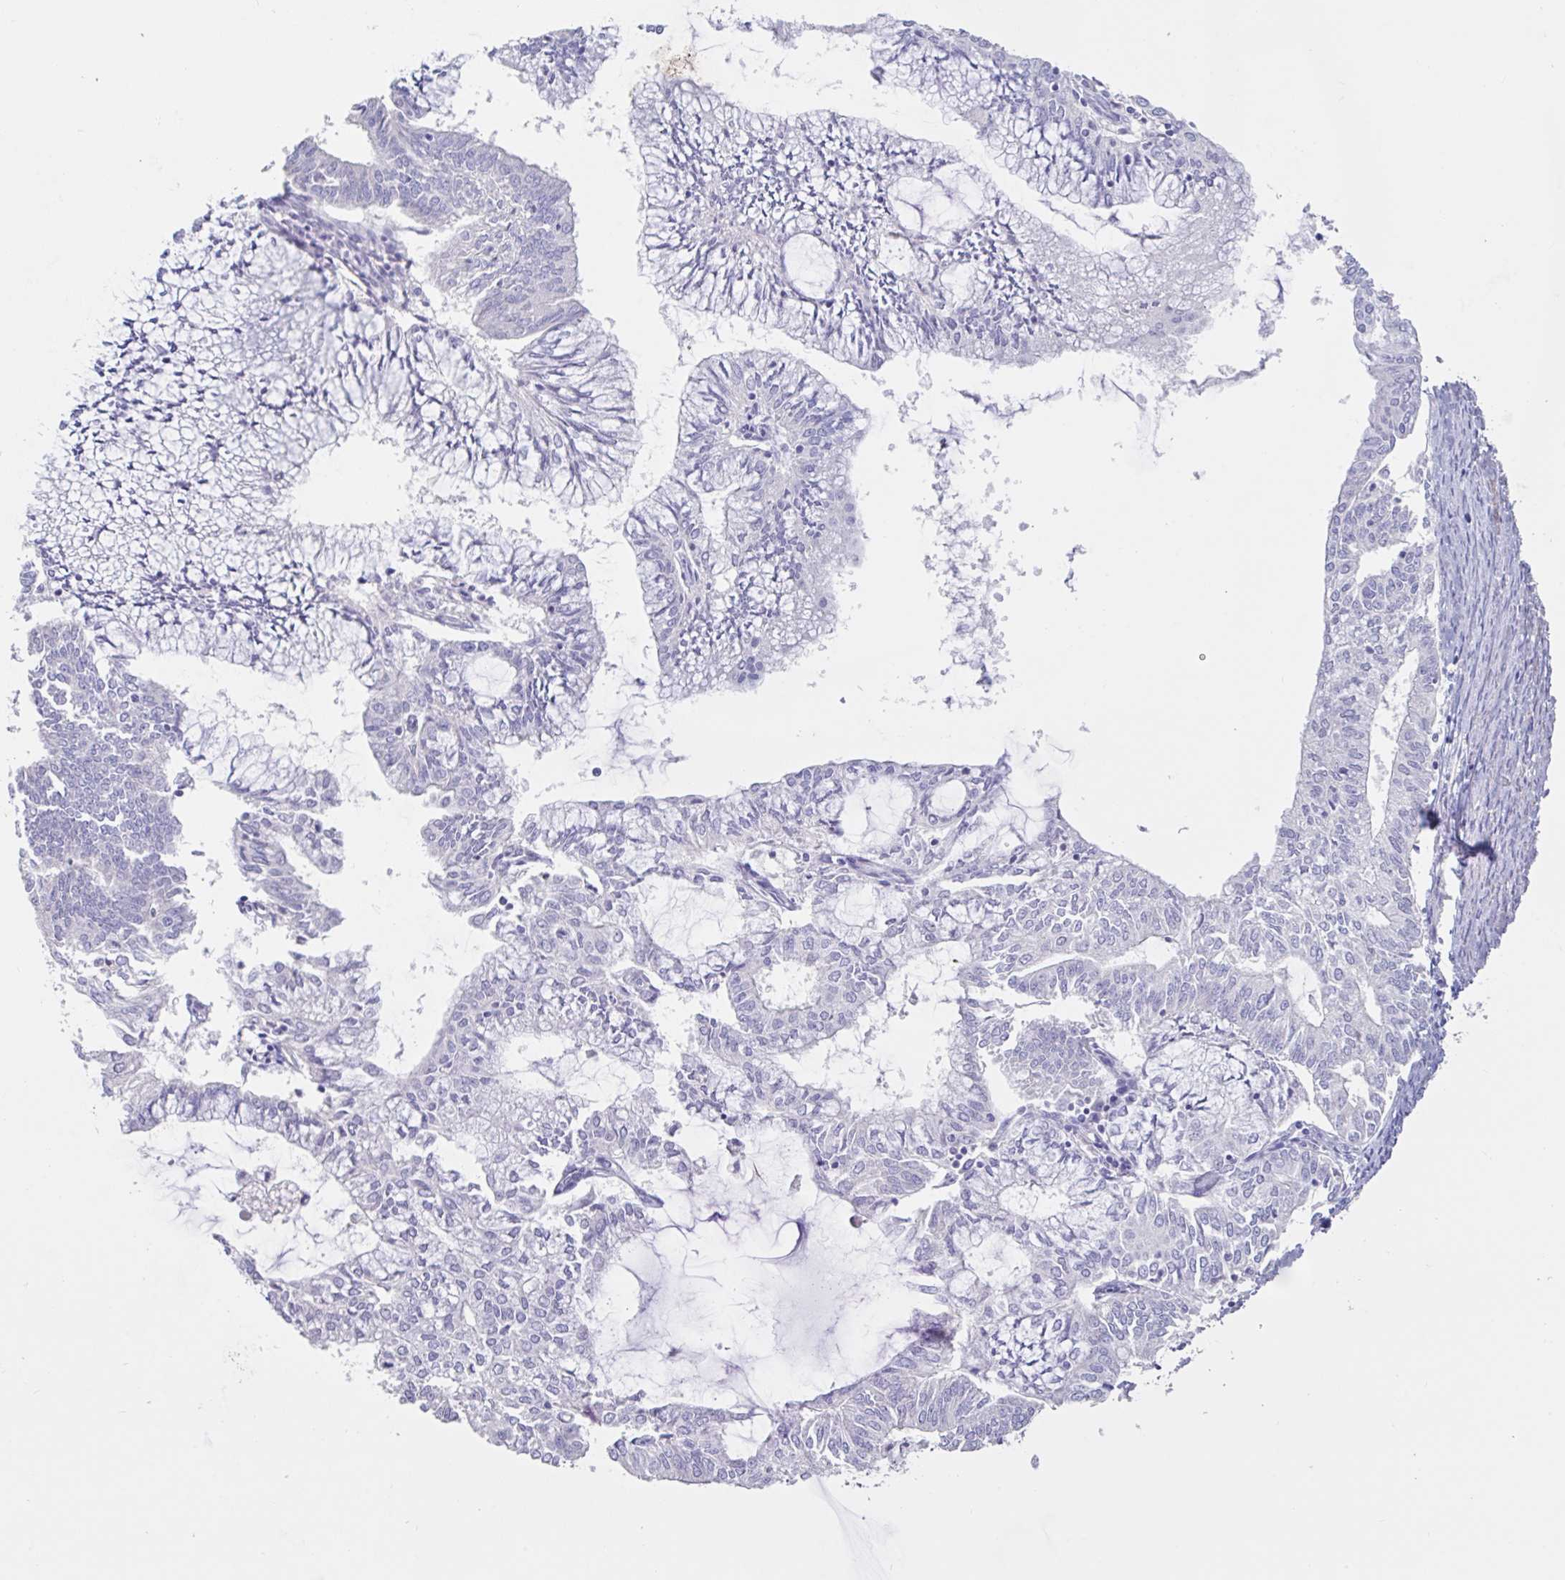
{"staining": {"intensity": "negative", "quantity": "none", "location": "none"}, "tissue": "endometrial cancer", "cell_type": "Tumor cells", "image_type": "cancer", "snomed": [{"axis": "morphology", "description": "Adenocarcinoma, NOS"}, {"axis": "topography", "description": "Endometrium"}], "caption": "A high-resolution micrograph shows immunohistochemistry (IHC) staining of endometrial adenocarcinoma, which shows no significant staining in tumor cells.", "gene": "PYGM", "patient": {"sex": "female", "age": 61}}